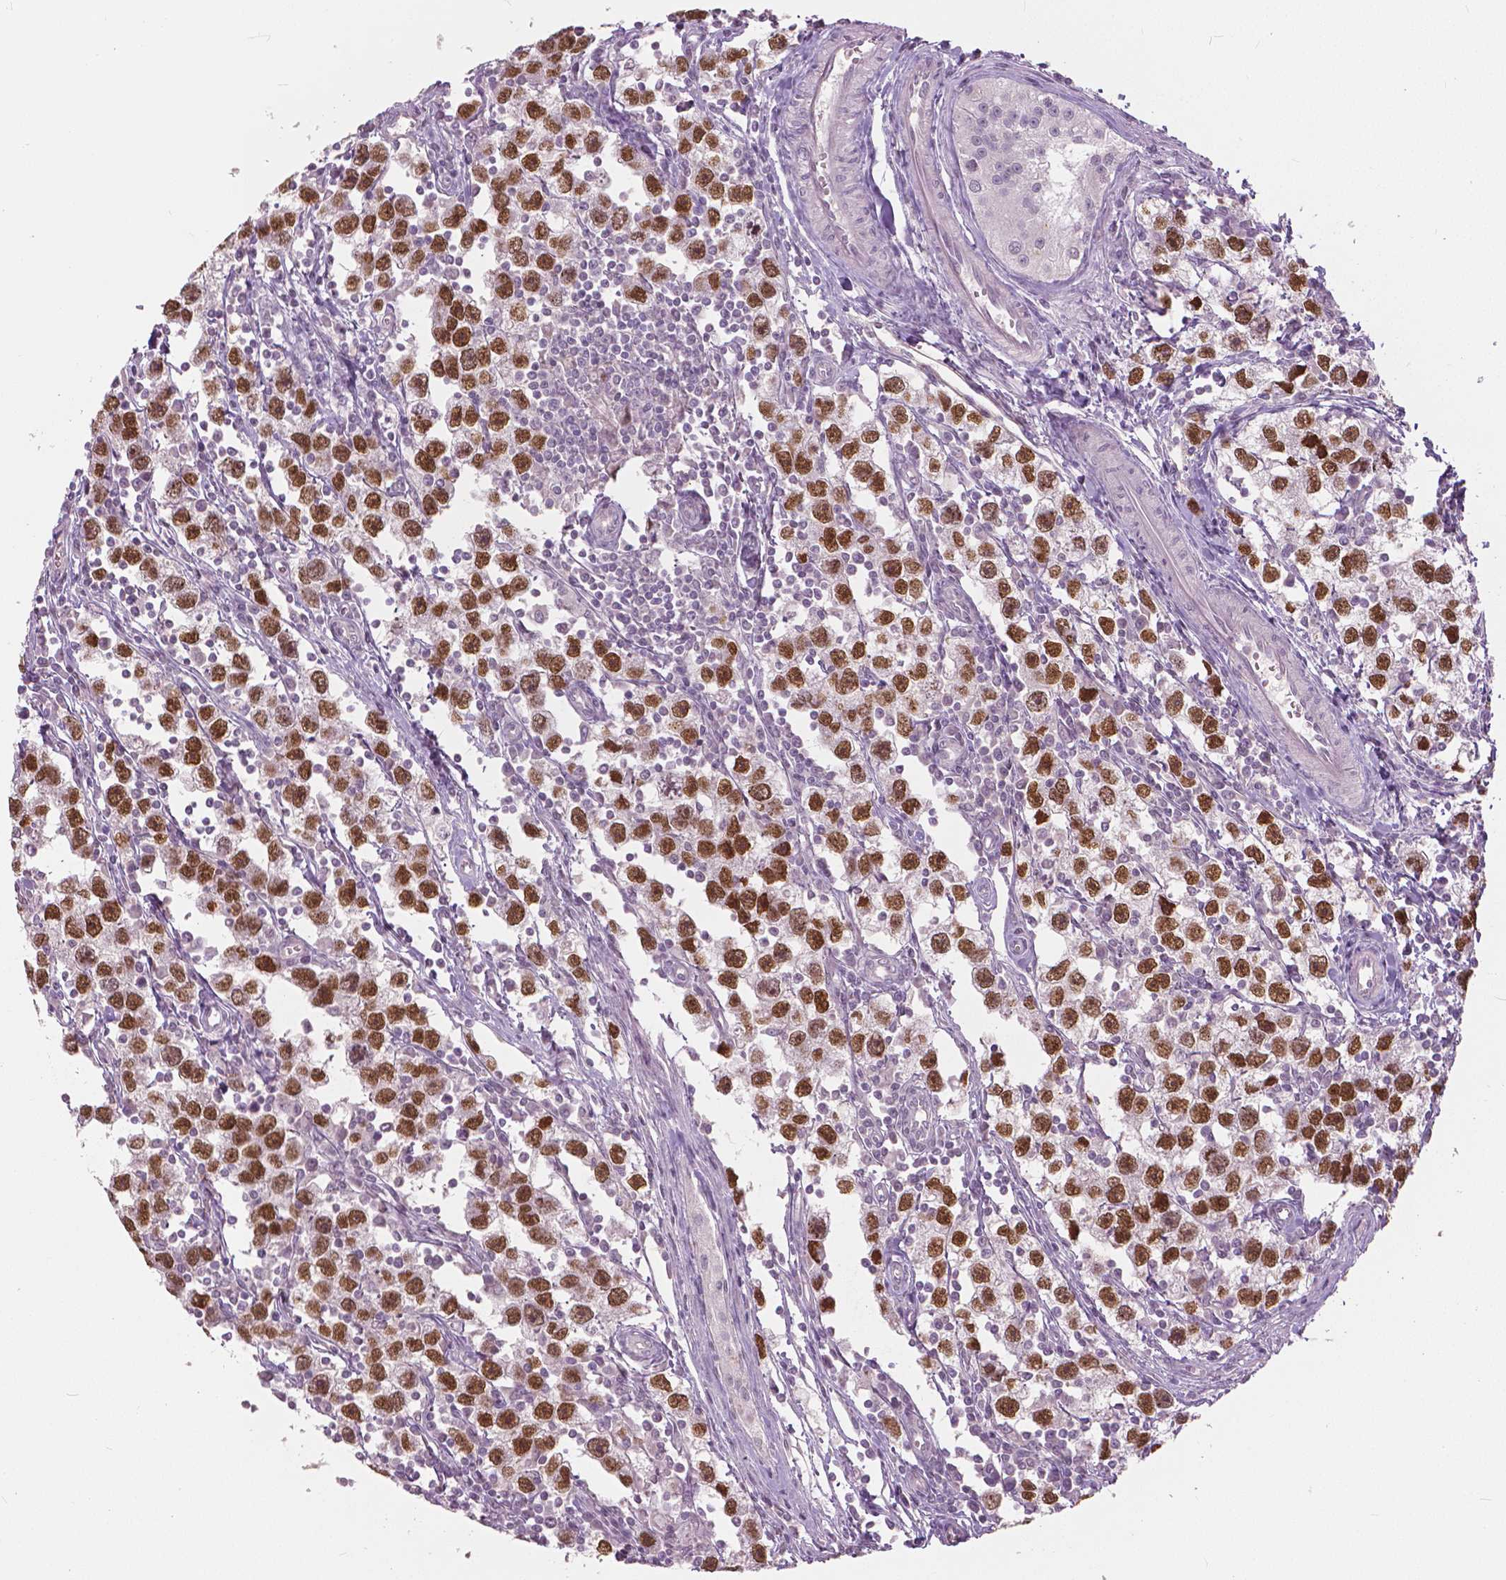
{"staining": {"intensity": "strong", "quantity": ">75%", "location": "nuclear"}, "tissue": "testis cancer", "cell_type": "Tumor cells", "image_type": "cancer", "snomed": [{"axis": "morphology", "description": "Seminoma, NOS"}, {"axis": "topography", "description": "Testis"}], "caption": "About >75% of tumor cells in testis cancer display strong nuclear protein expression as visualized by brown immunohistochemical staining.", "gene": "NANOG", "patient": {"sex": "male", "age": 30}}